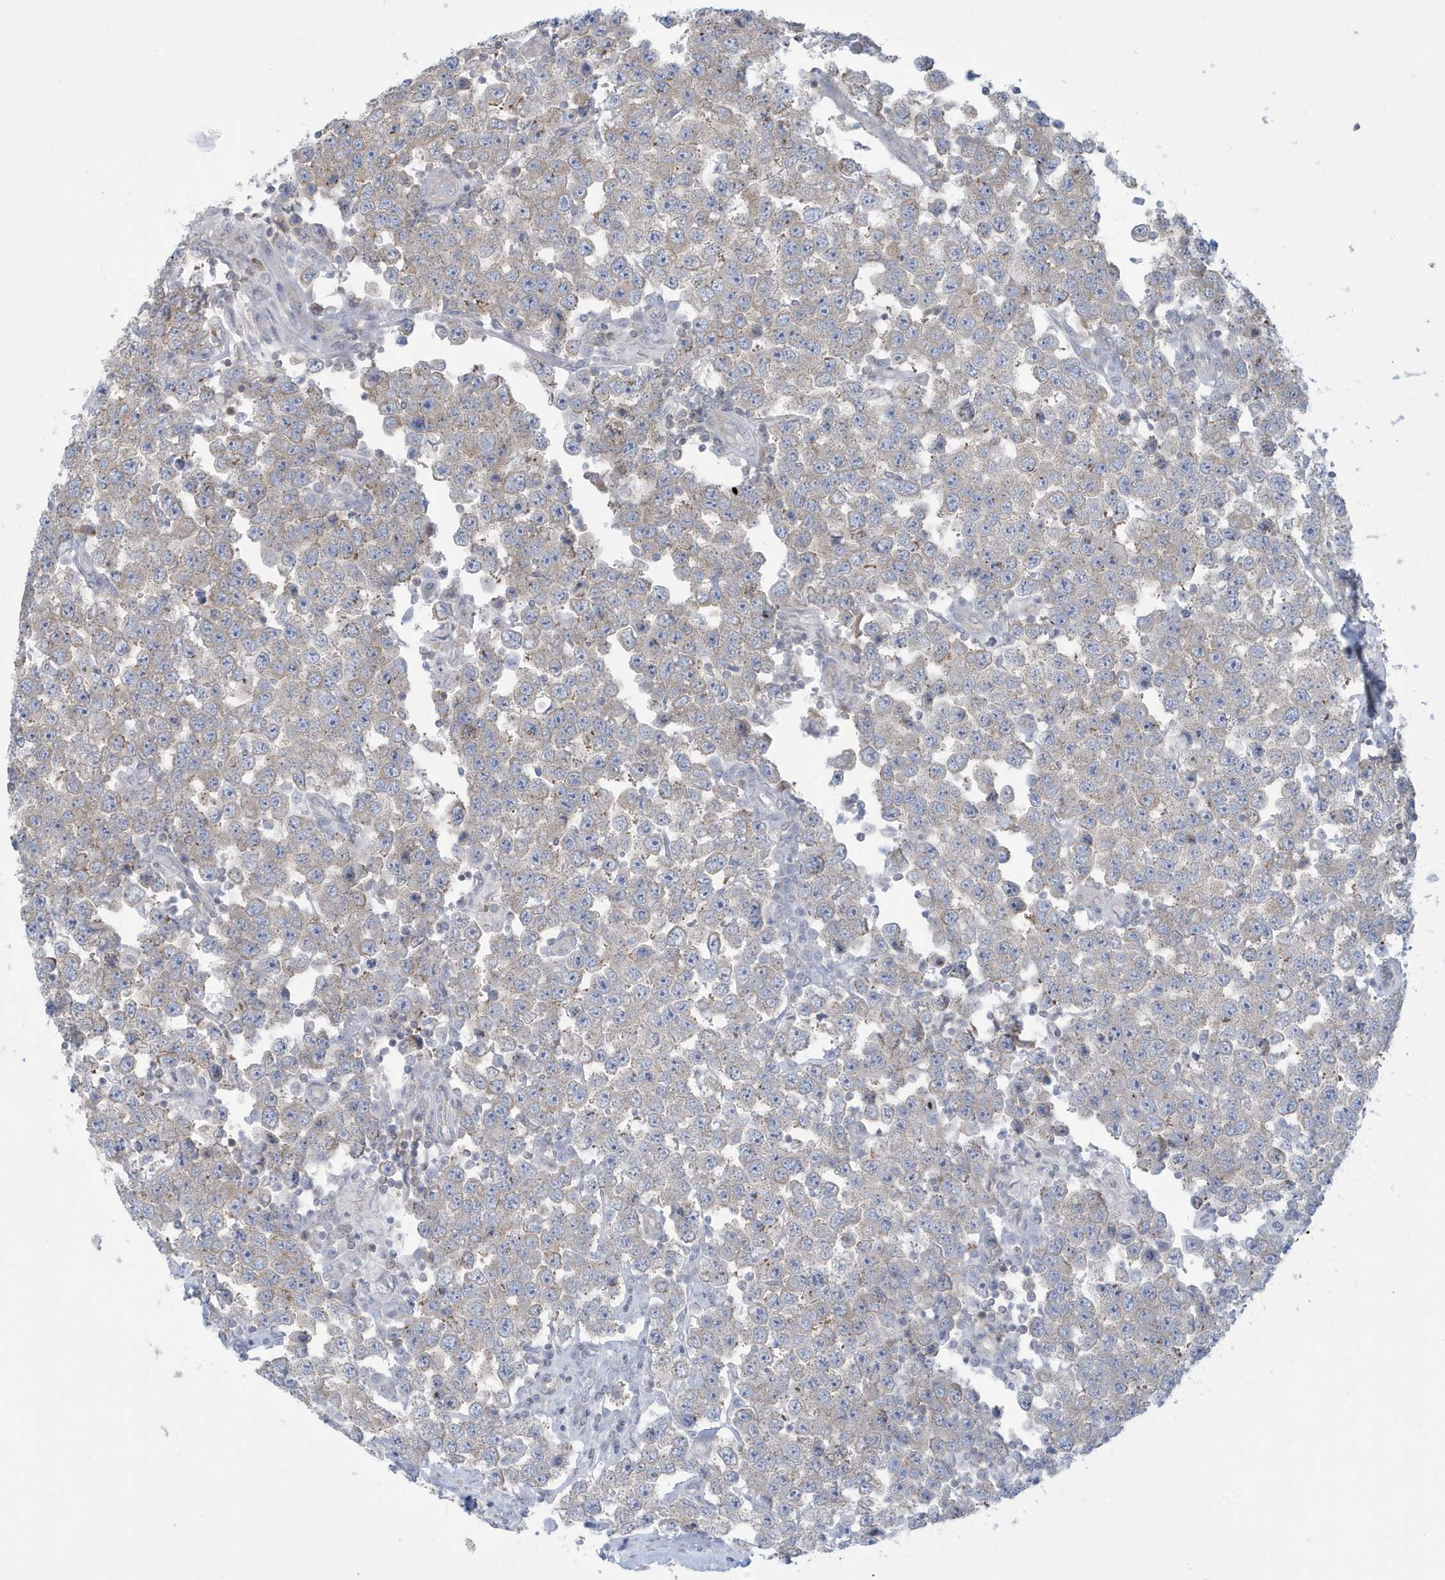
{"staining": {"intensity": "weak", "quantity": "<25%", "location": "cytoplasmic/membranous"}, "tissue": "testis cancer", "cell_type": "Tumor cells", "image_type": "cancer", "snomed": [{"axis": "morphology", "description": "Seminoma, NOS"}, {"axis": "topography", "description": "Testis"}], "caption": "Immunohistochemistry (IHC) of human testis cancer displays no expression in tumor cells.", "gene": "SLAMF9", "patient": {"sex": "male", "age": 28}}